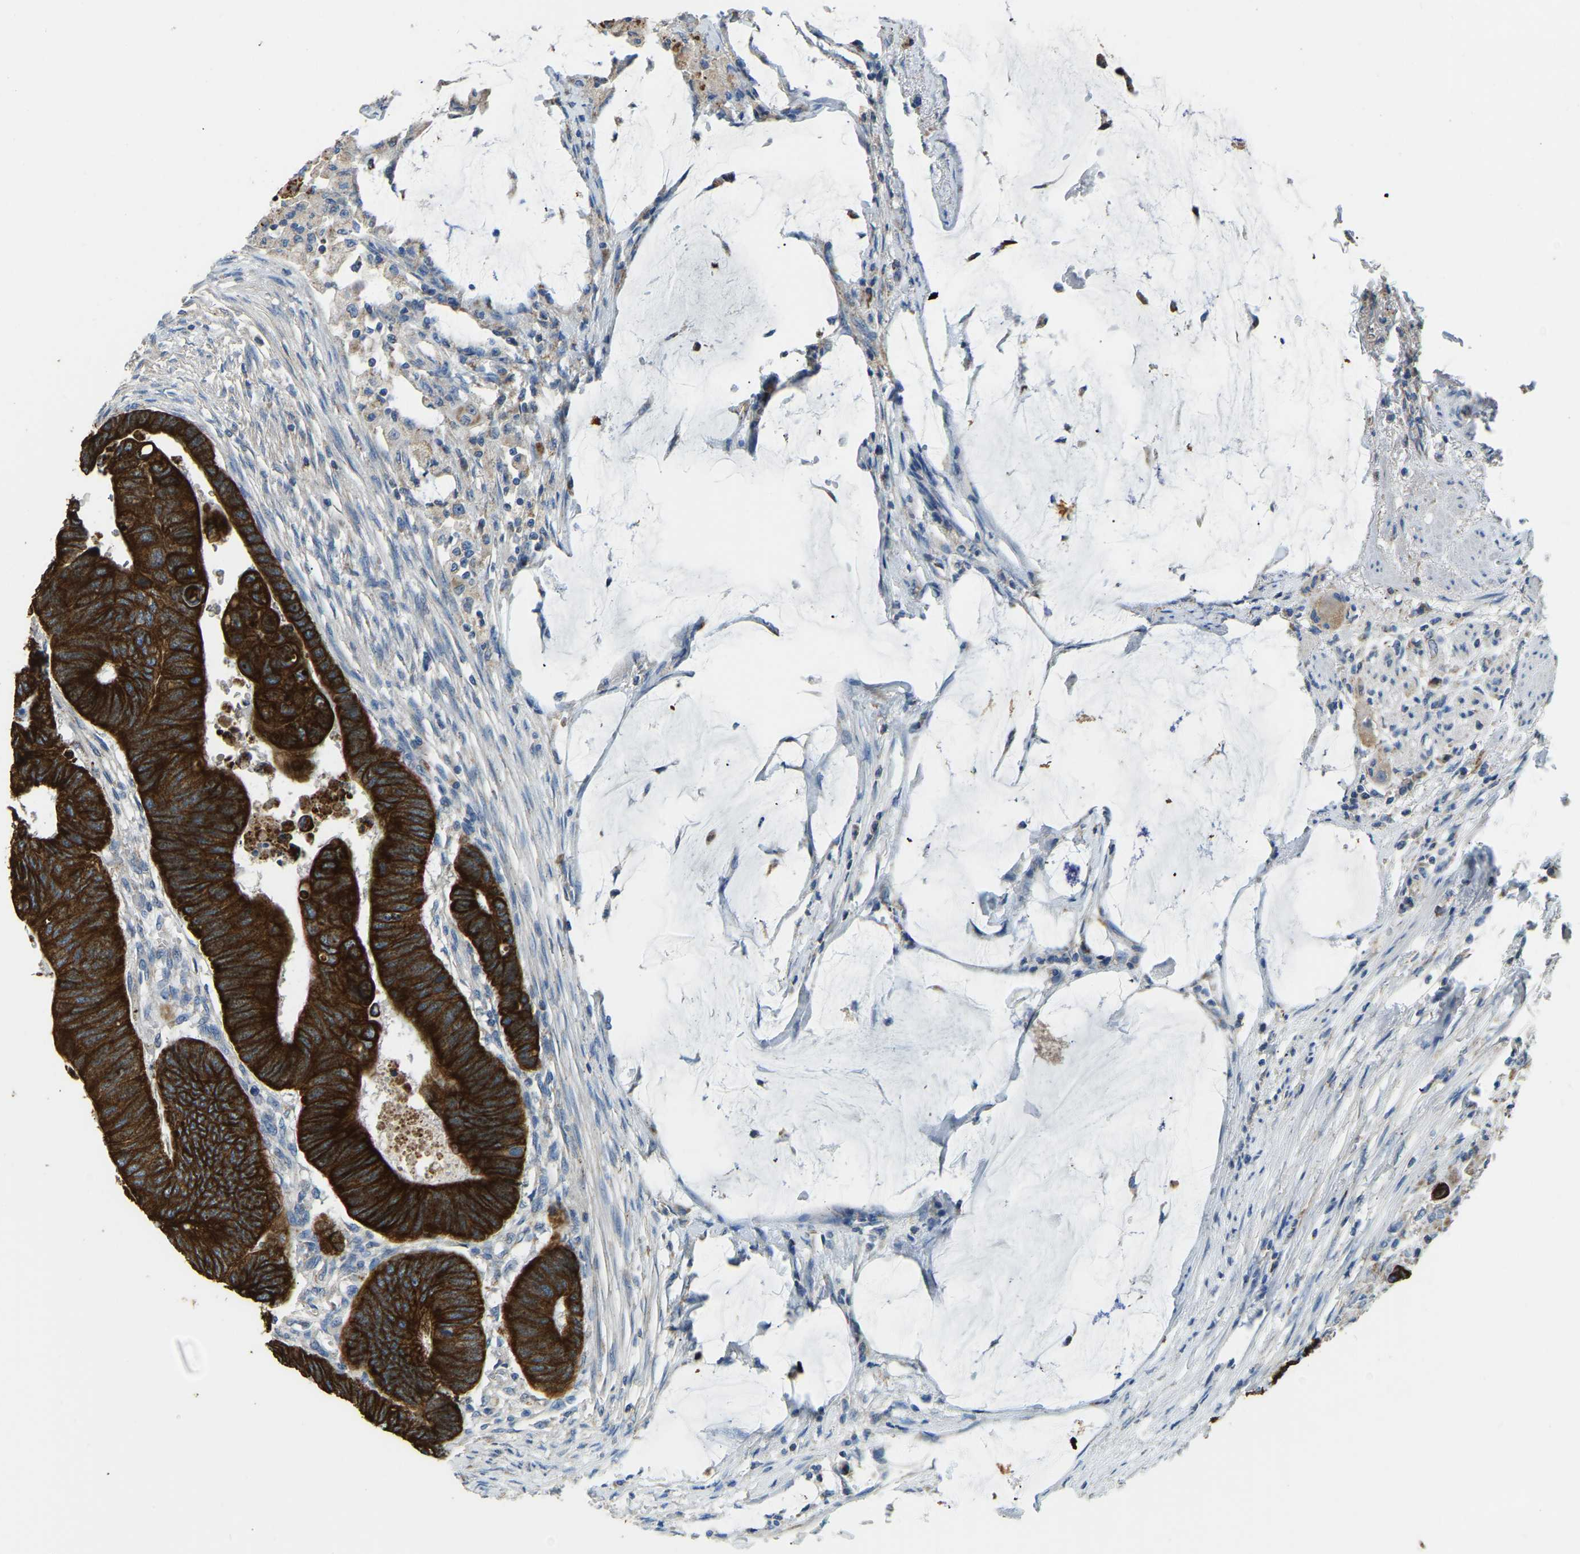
{"staining": {"intensity": "strong", "quantity": ">75%", "location": "cytoplasmic/membranous"}, "tissue": "colorectal cancer", "cell_type": "Tumor cells", "image_type": "cancer", "snomed": [{"axis": "morphology", "description": "Normal tissue, NOS"}, {"axis": "morphology", "description": "Adenocarcinoma, NOS"}, {"axis": "topography", "description": "Rectum"}, {"axis": "topography", "description": "Peripheral nerve tissue"}], "caption": "Brown immunohistochemical staining in colorectal cancer demonstrates strong cytoplasmic/membranous expression in approximately >75% of tumor cells.", "gene": "ZNF200", "patient": {"sex": "male", "age": 92}}